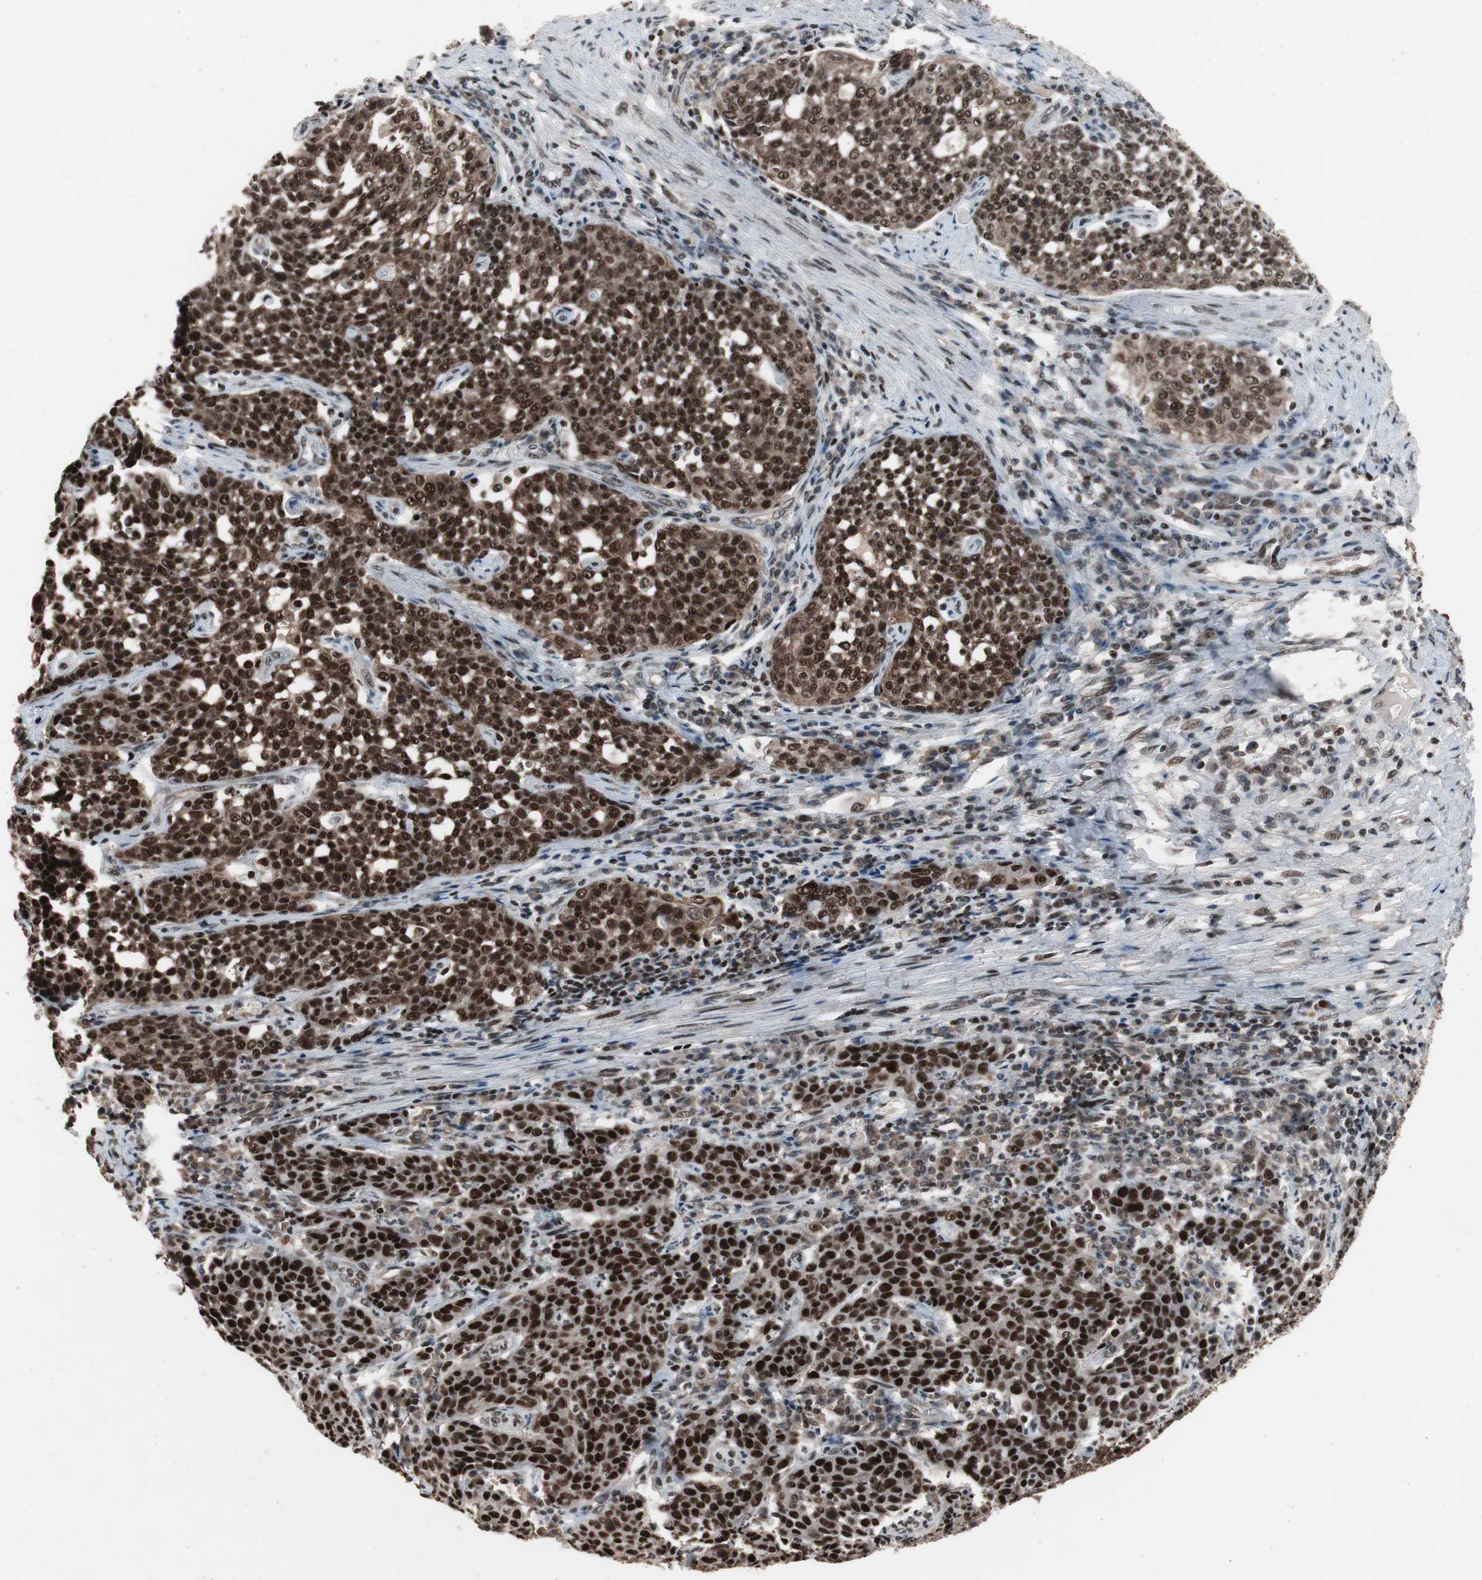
{"staining": {"intensity": "strong", "quantity": ">75%", "location": "nuclear"}, "tissue": "cervical cancer", "cell_type": "Tumor cells", "image_type": "cancer", "snomed": [{"axis": "morphology", "description": "Squamous cell carcinoma, NOS"}, {"axis": "topography", "description": "Cervix"}], "caption": "High-power microscopy captured an IHC micrograph of cervical cancer (squamous cell carcinoma), revealing strong nuclear expression in about >75% of tumor cells.", "gene": "RPA1", "patient": {"sex": "female", "age": 34}}